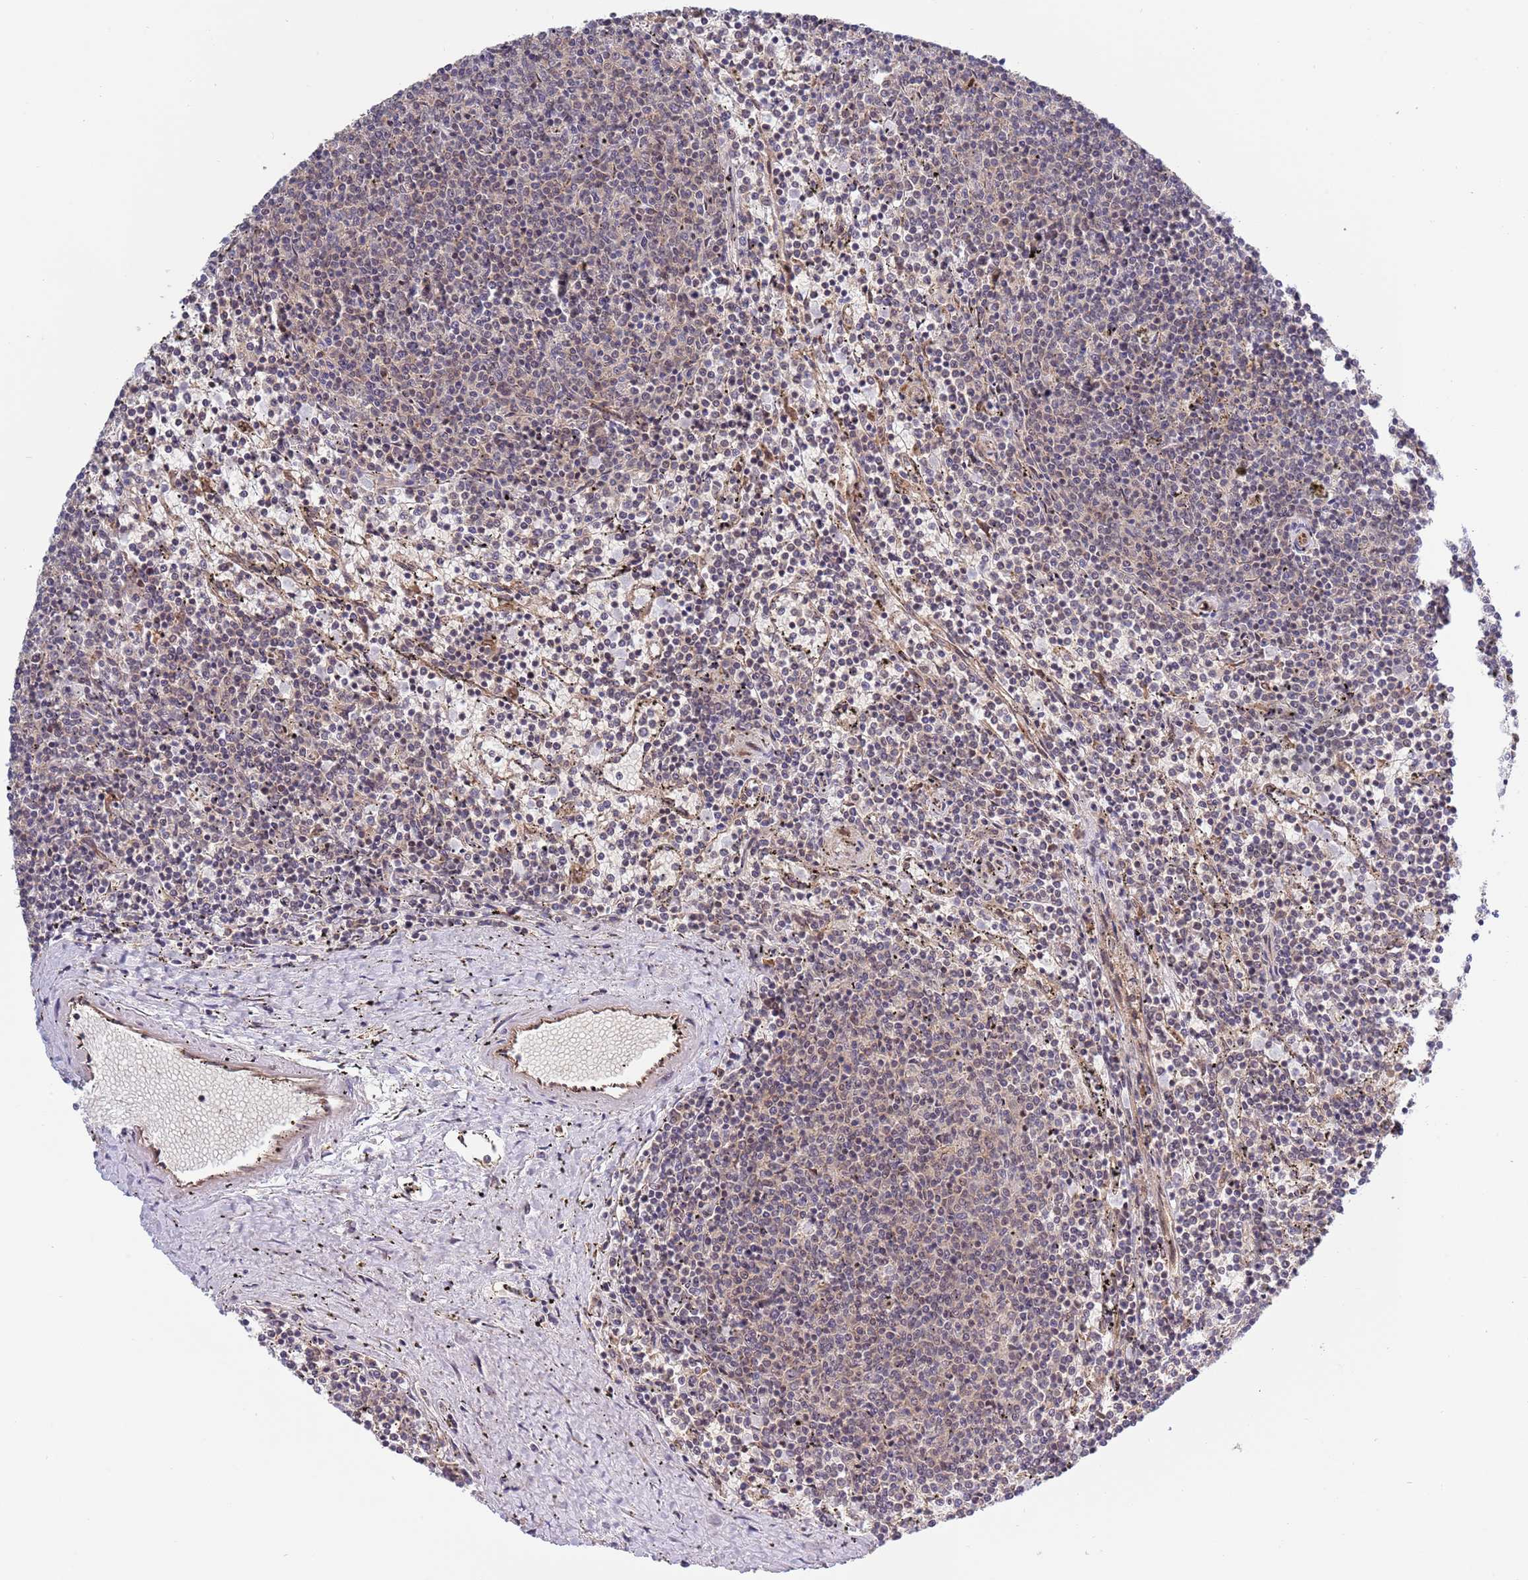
{"staining": {"intensity": "negative", "quantity": "none", "location": "none"}, "tissue": "lymphoma", "cell_type": "Tumor cells", "image_type": "cancer", "snomed": [{"axis": "morphology", "description": "Malignant lymphoma, non-Hodgkin's type, Low grade"}, {"axis": "topography", "description": "Spleen"}], "caption": "Tumor cells are negative for brown protein staining in lymphoma.", "gene": "TBX10", "patient": {"sex": "female", "age": 50}}